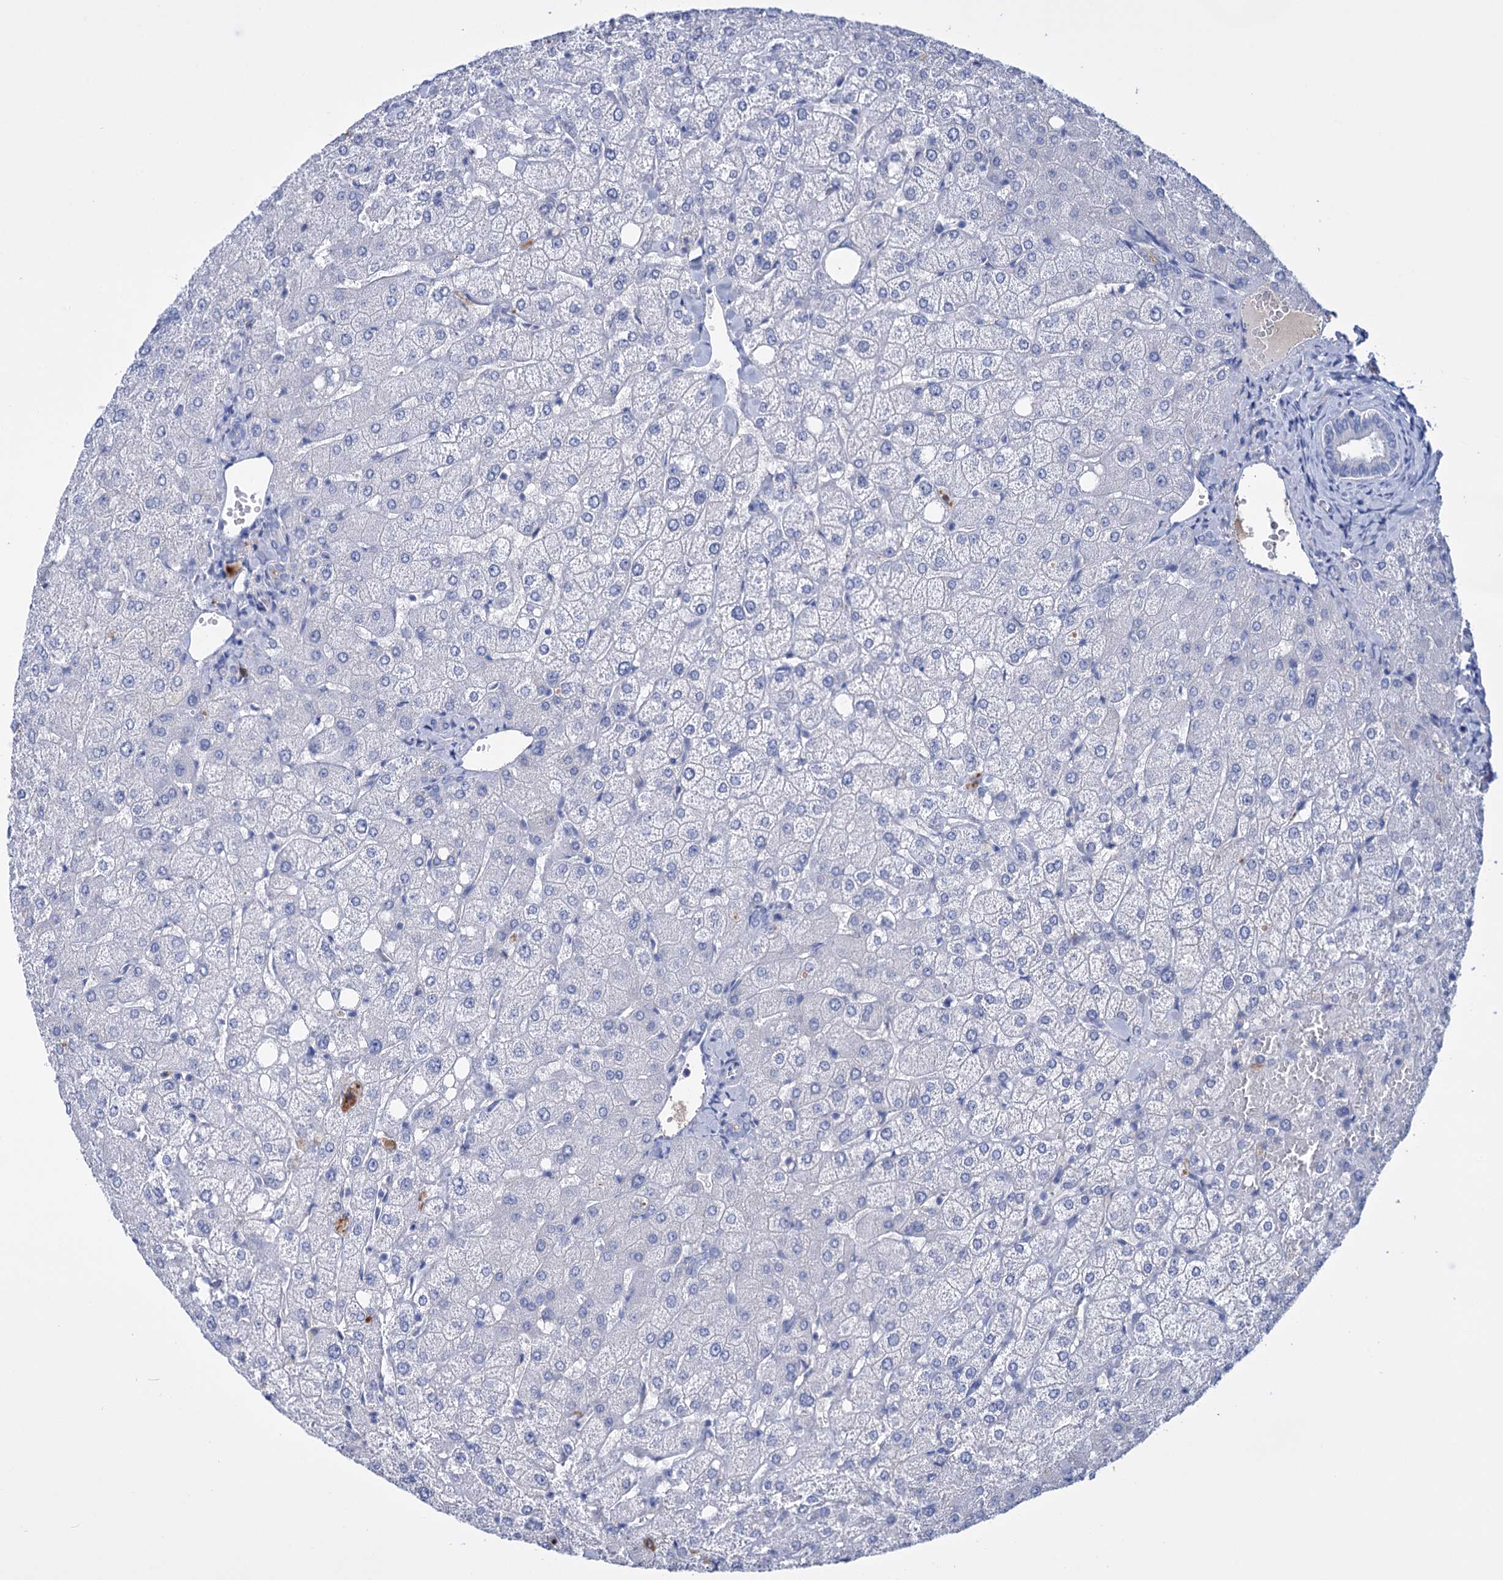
{"staining": {"intensity": "negative", "quantity": "none", "location": "none"}, "tissue": "liver", "cell_type": "Cholangiocytes", "image_type": "normal", "snomed": [{"axis": "morphology", "description": "Normal tissue, NOS"}, {"axis": "topography", "description": "Liver"}], "caption": "This is an immunohistochemistry photomicrograph of normal human liver. There is no staining in cholangiocytes.", "gene": "FBXW12", "patient": {"sex": "female", "age": 54}}